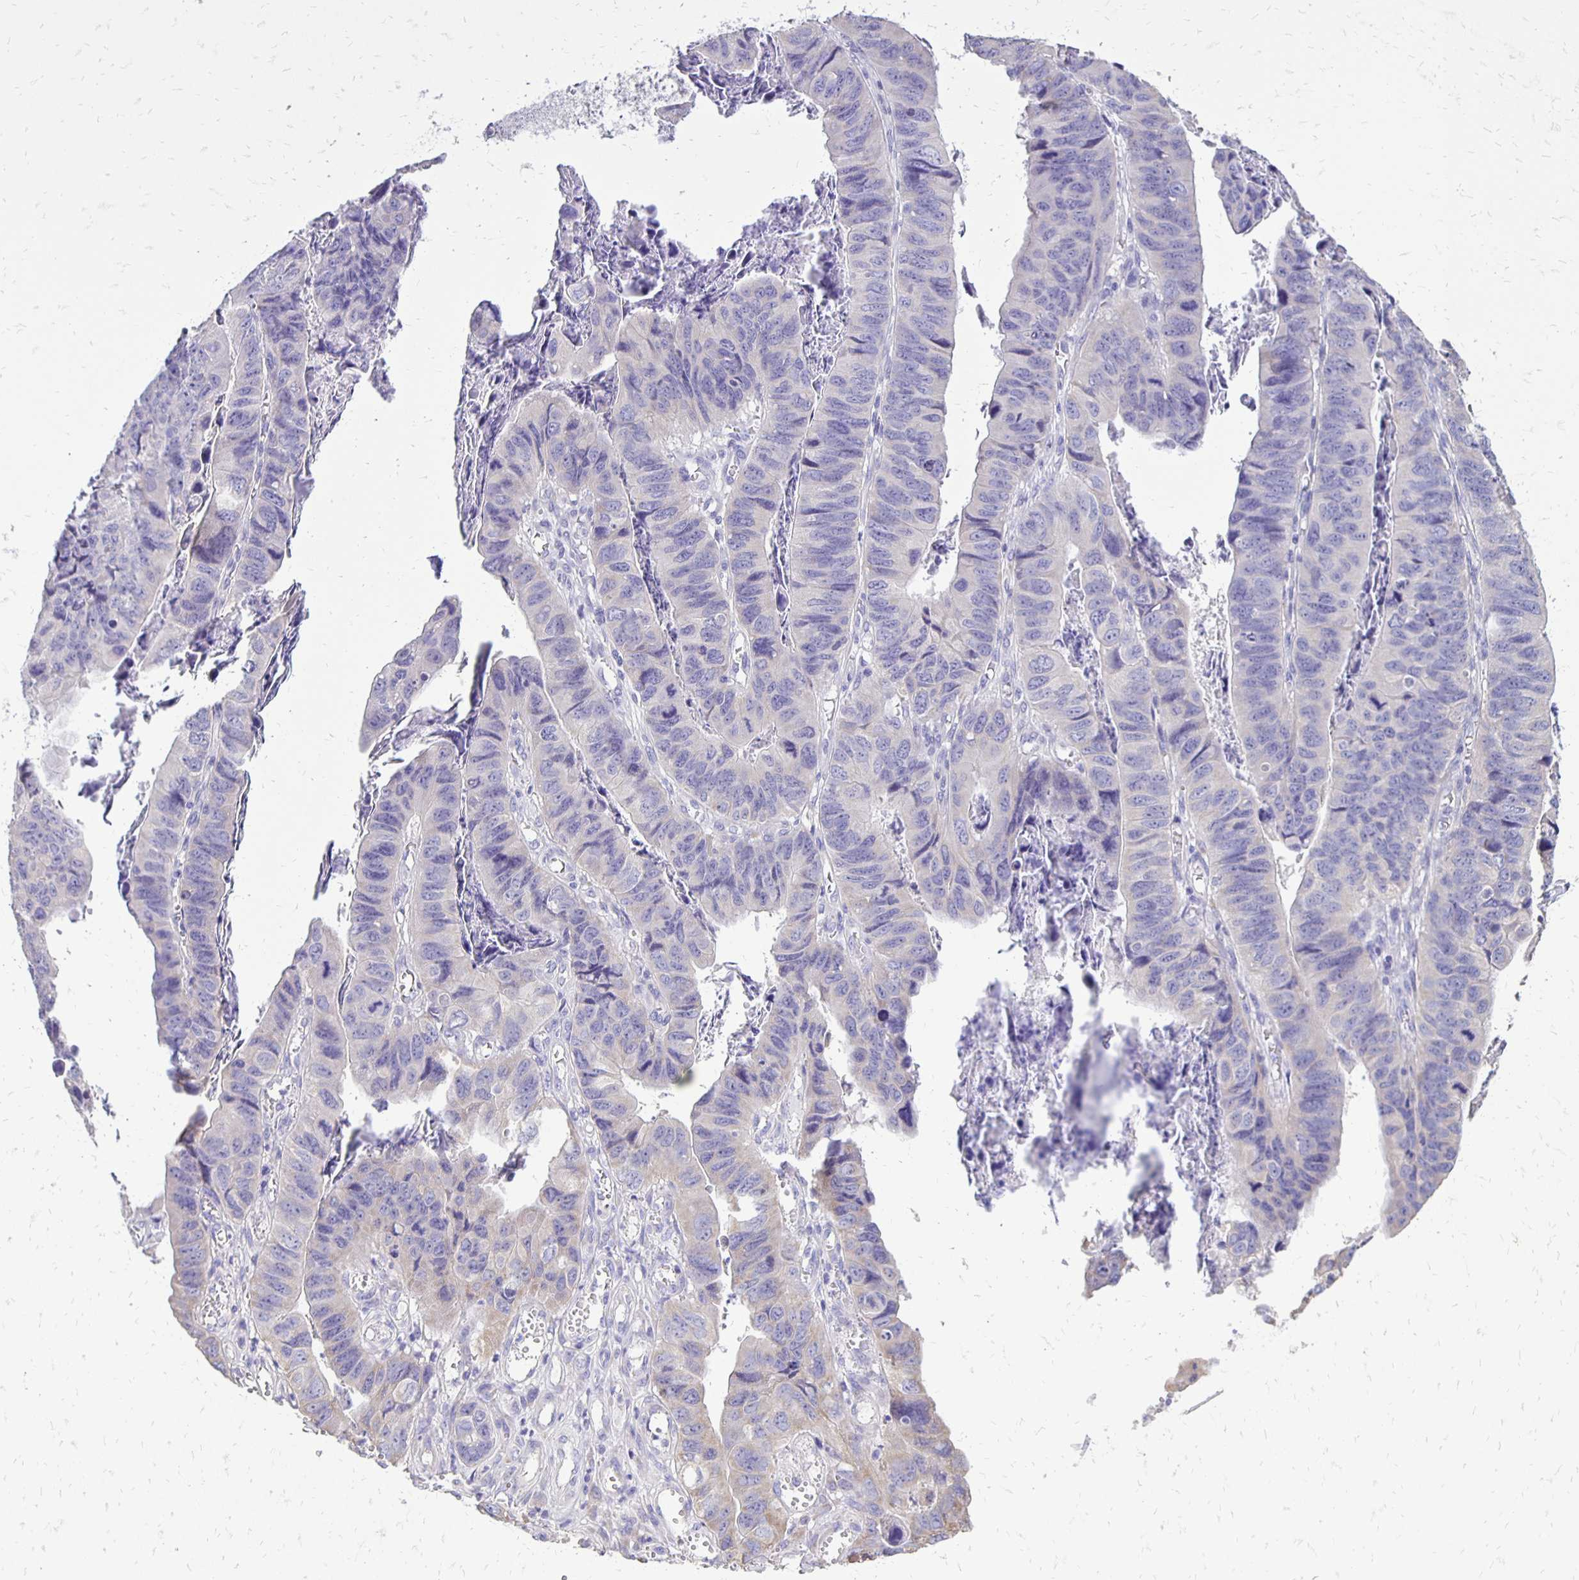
{"staining": {"intensity": "negative", "quantity": "none", "location": "none"}, "tissue": "stomach cancer", "cell_type": "Tumor cells", "image_type": "cancer", "snomed": [{"axis": "morphology", "description": "Adenocarcinoma, NOS"}, {"axis": "topography", "description": "Stomach, lower"}], "caption": "Tumor cells are negative for protein expression in human stomach adenocarcinoma.", "gene": "ANKRD45", "patient": {"sex": "male", "age": 77}}